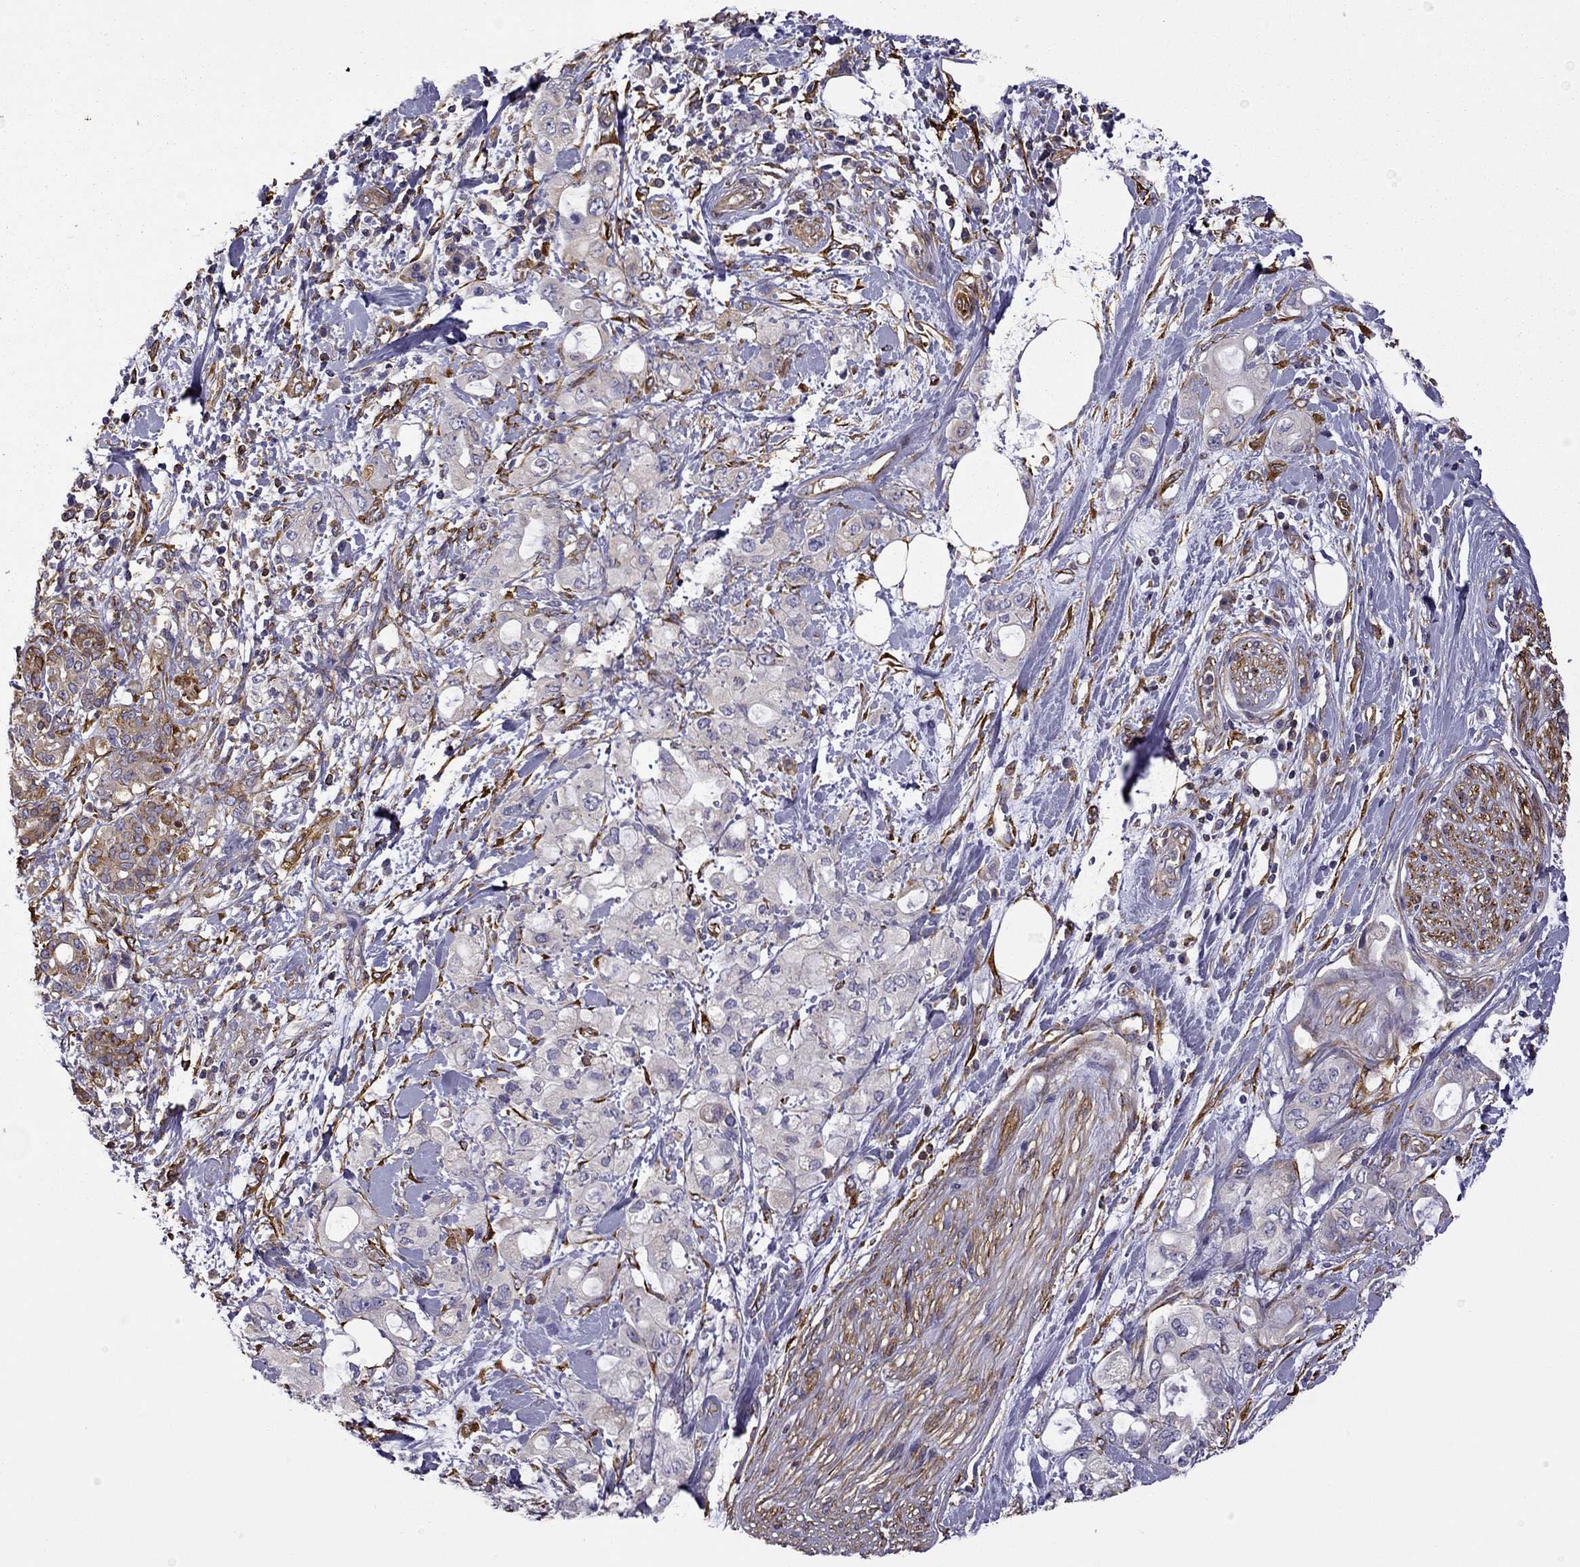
{"staining": {"intensity": "negative", "quantity": "none", "location": "none"}, "tissue": "pancreatic cancer", "cell_type": "Tumor cells", "image_type": "cancer", "snomed": [{"axis": "morphology", "description": "Adenocarcinoma, NOS"}, {"axis": "topography", "description": "Pancreas"}], "caption": "Photomicrograph shows no protein staining in tumor cells of pancreatic cancer tissue. Nuclei are stained in blue.", "gene": "MAP4", "patient": {"sex": "female", "age": 56}}